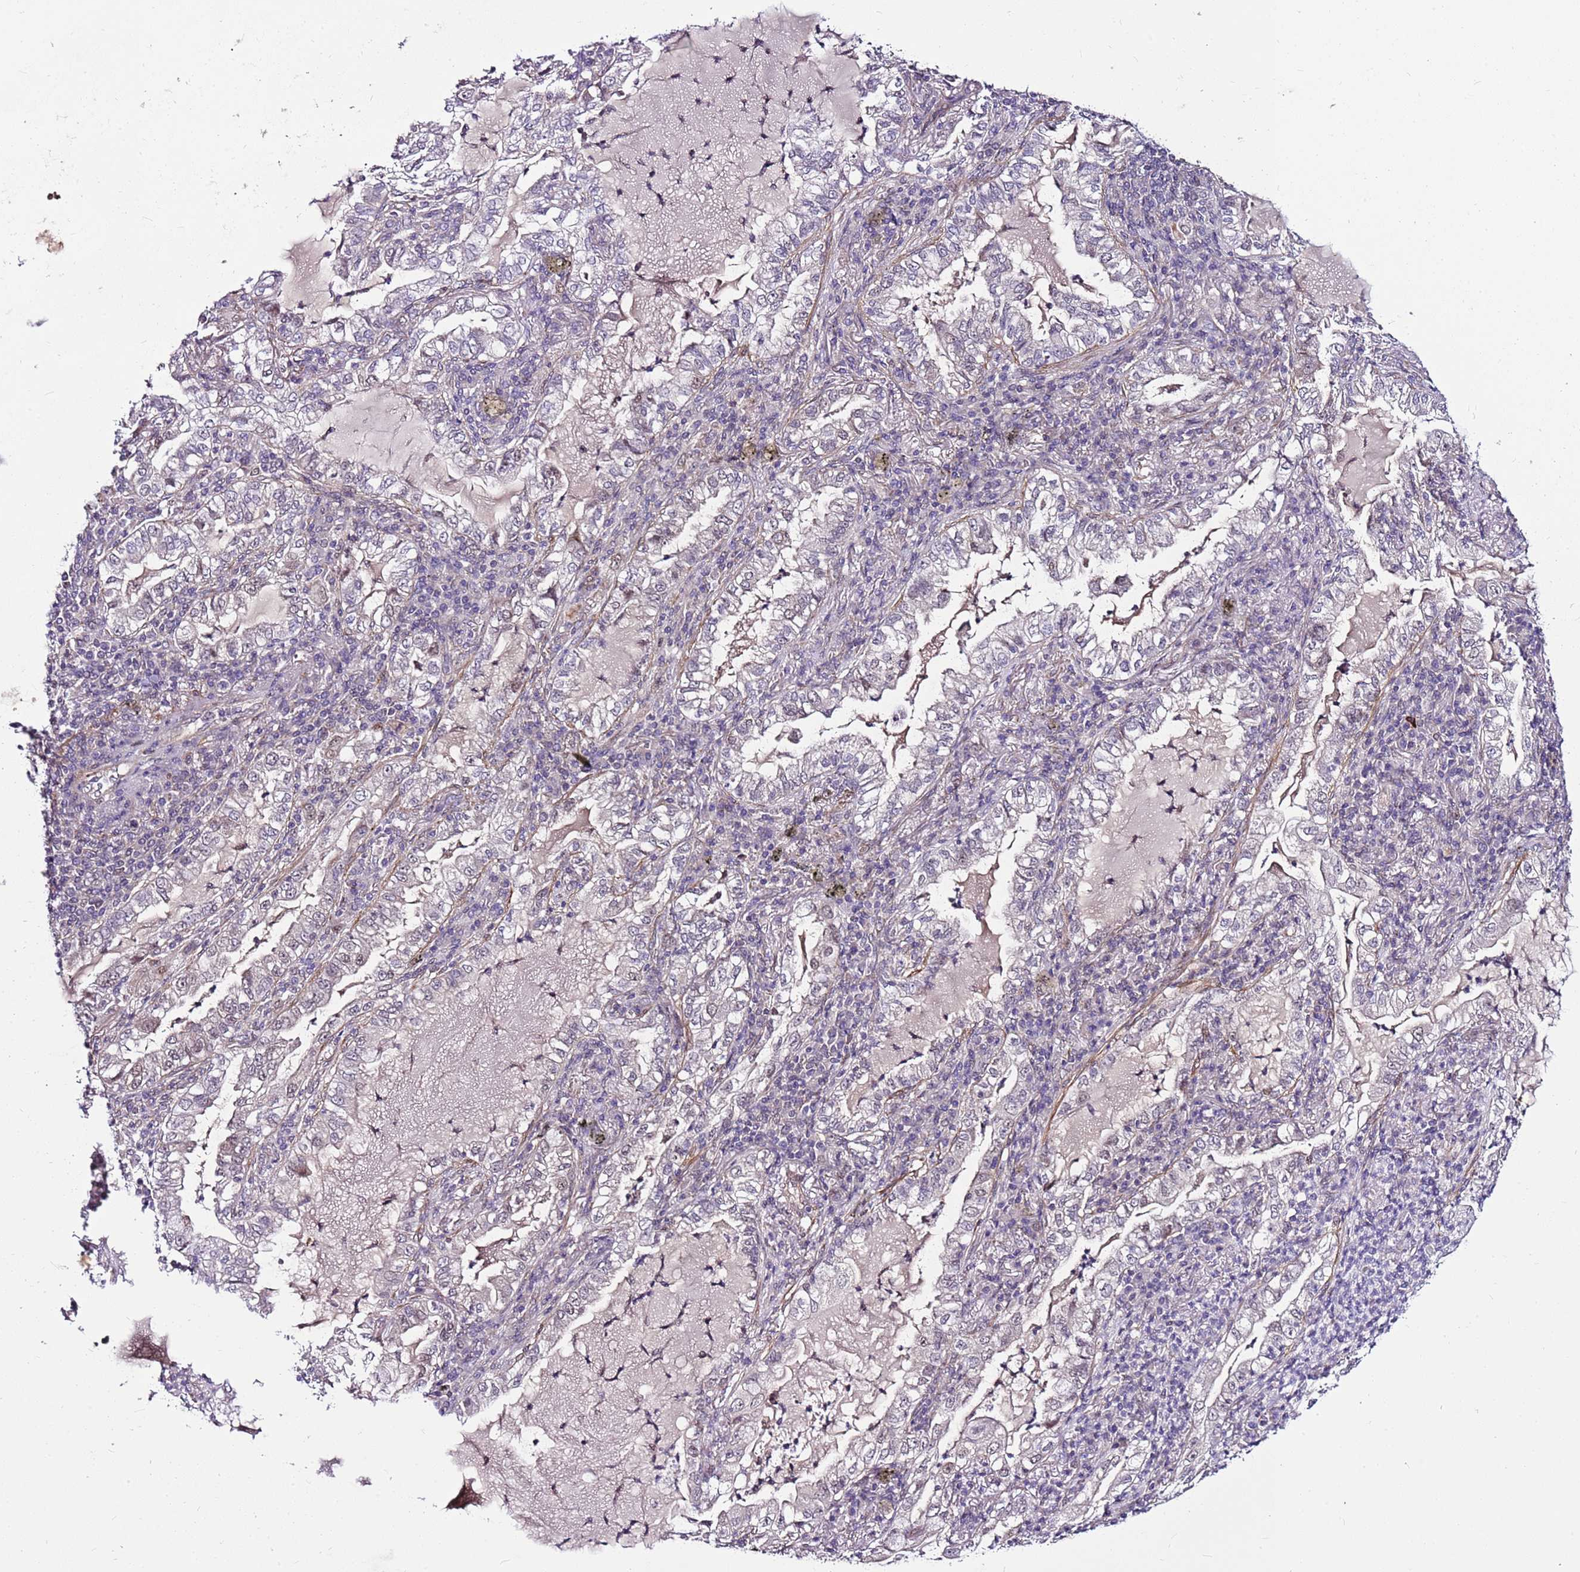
{"staining": {"intensity": "negative", "quantity": "none", "location": "none"}, "tissue": "lung cancer", "cell_type": "Tumor cells", "image_type": "cancer", "snomed": [{"axis": "morphology", "description": "Adenocarcinoma, NOS"}, {"axis": "topography", "description": "Lung"}], "caption": "The histopathology image exhibits no staining of tumor cells in adenocarcinoma (lung).", "gene": "POLE3", "patient": {"sex": "female", "age": 73}}